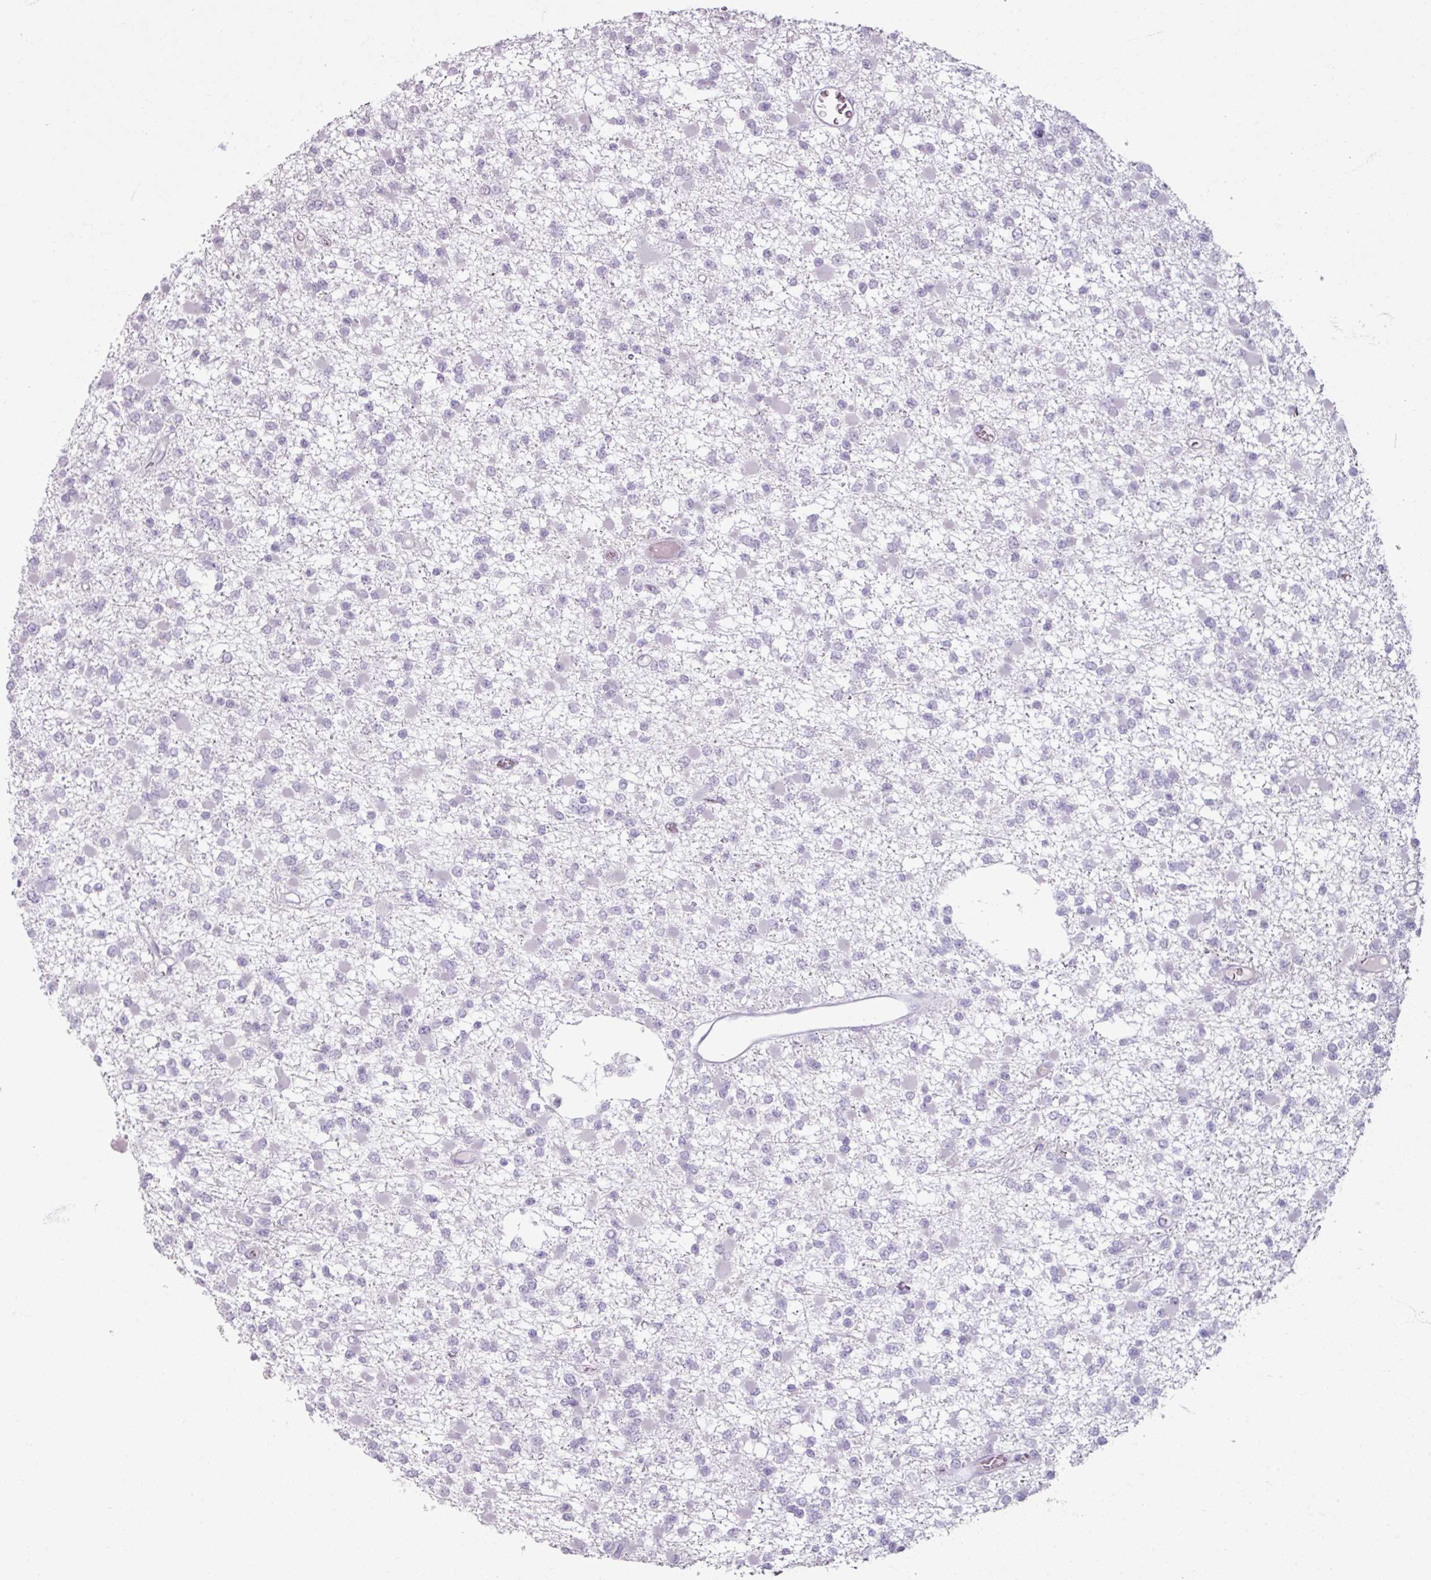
{"staining": {"intensity": "negative", "quantity": "none", "location": "none"}, "tissue": "glioma", "cell_type": "Tumor cells", "image_type": "cancer", "snomed": [{"axis": "morphology", "description": "Glioma, malignant, Low grade"}, {"axis": "topography", "description": "Brain"}], "caption": "Immunohistochemistry (IHC) of human glioma demonstrates no positivity in tumor cells. (DAB (3,3'-diaminobenzidine) immunohistochemistry (IHC), high magnification).", "gene": "SLC27A5", "patient": {"sex": "female", "age": 22}}